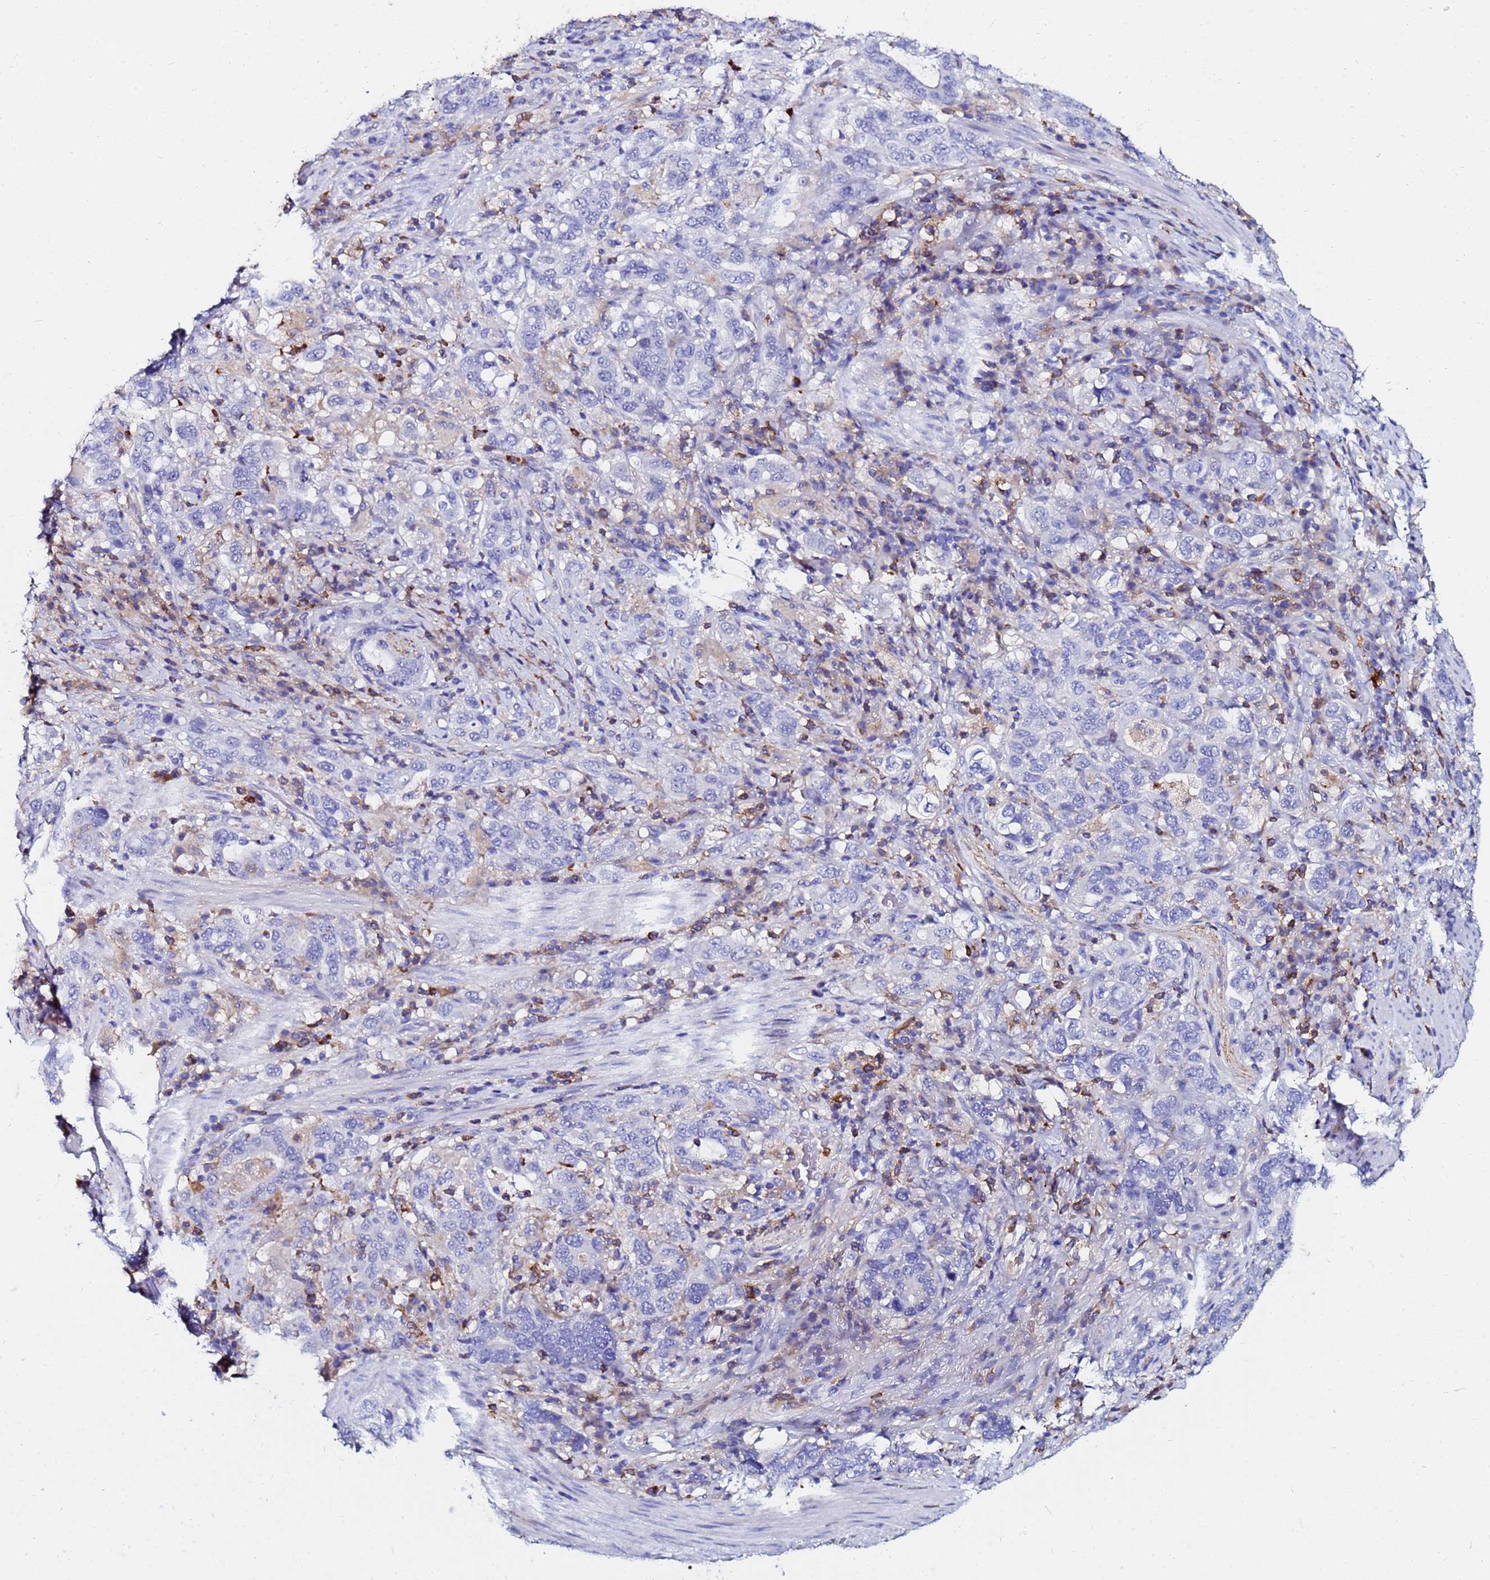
{"staining": {"intensity": "negative", "quantity": "none", "location": "none"}, "tissue": "stomach cancer", "cell_type": "Tumor cells", "image_type": "cancer", "snomed": [{"axis": "morphology", "description": "Adenocarcinoma, NOS"}, {"axis": "topography", "description": "Stomach, upper"}, {"axis": "topography", "description": "Stomach"}], "caption": "IHC of adenocarcinoma (stomach) reveals no positivity in tumor cells.", "gene": "BASP1", "patient": {"sex": "male", "age": 62}}